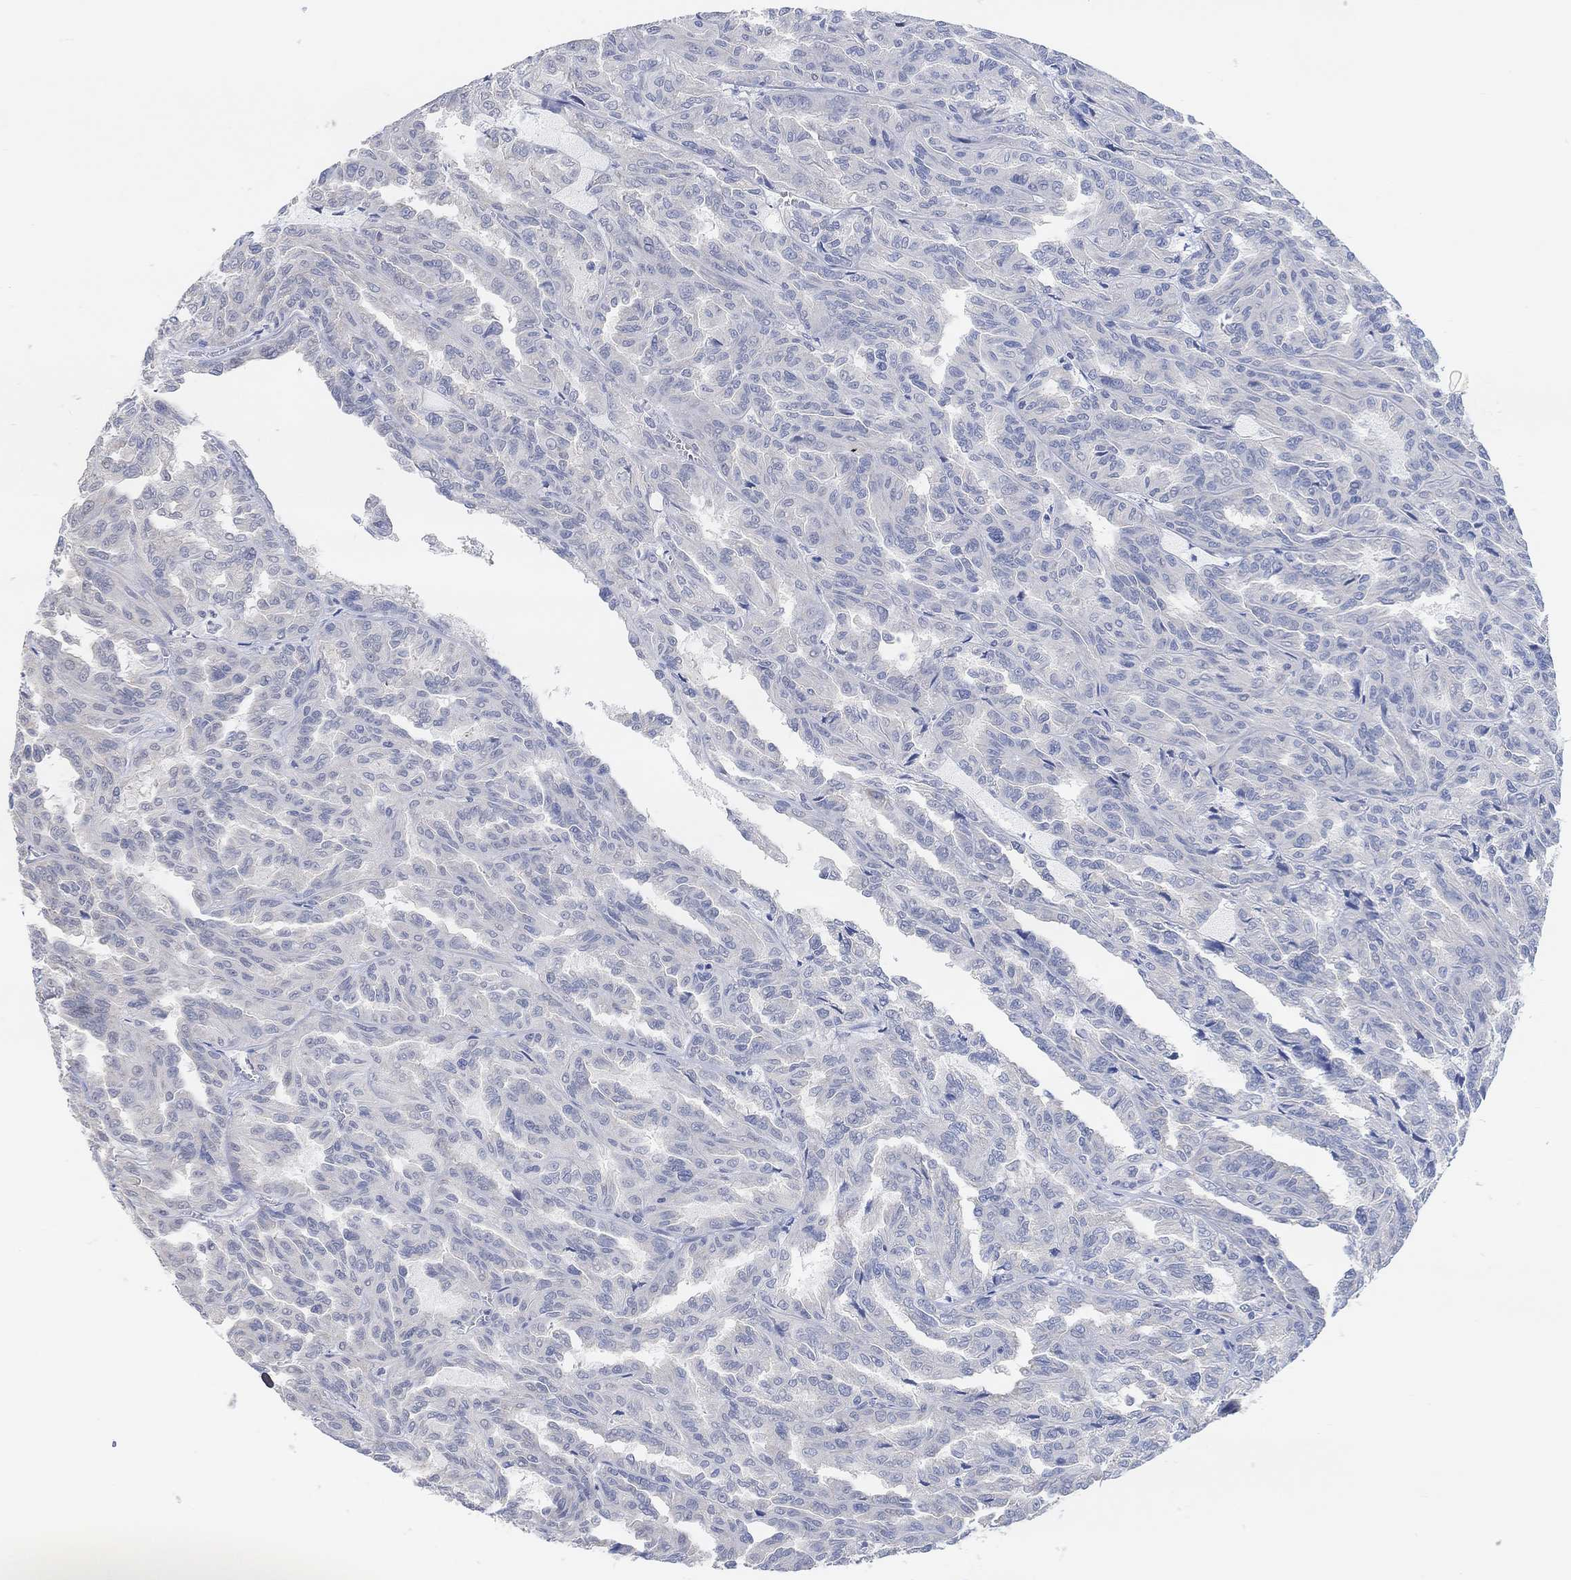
{"staining": {"intensity": "negative", "quantity": "none", "location": "none"}, "tissue": "renal cancer", "cell_type": "Tumor cells", "image_type": "cancer", "snomed": [{"axis": "morphology", "description": "Adenocarcinoma, NOS"}, {"axis": "topography", "description": "Kidney"}], "caption": "This is an immunohistochemistry (IHC) image of renal adenocarcinoma. There is no positivity in tumor cells.", "gene": "MUC1", "patient": {"sex": "male", "age": 79}}